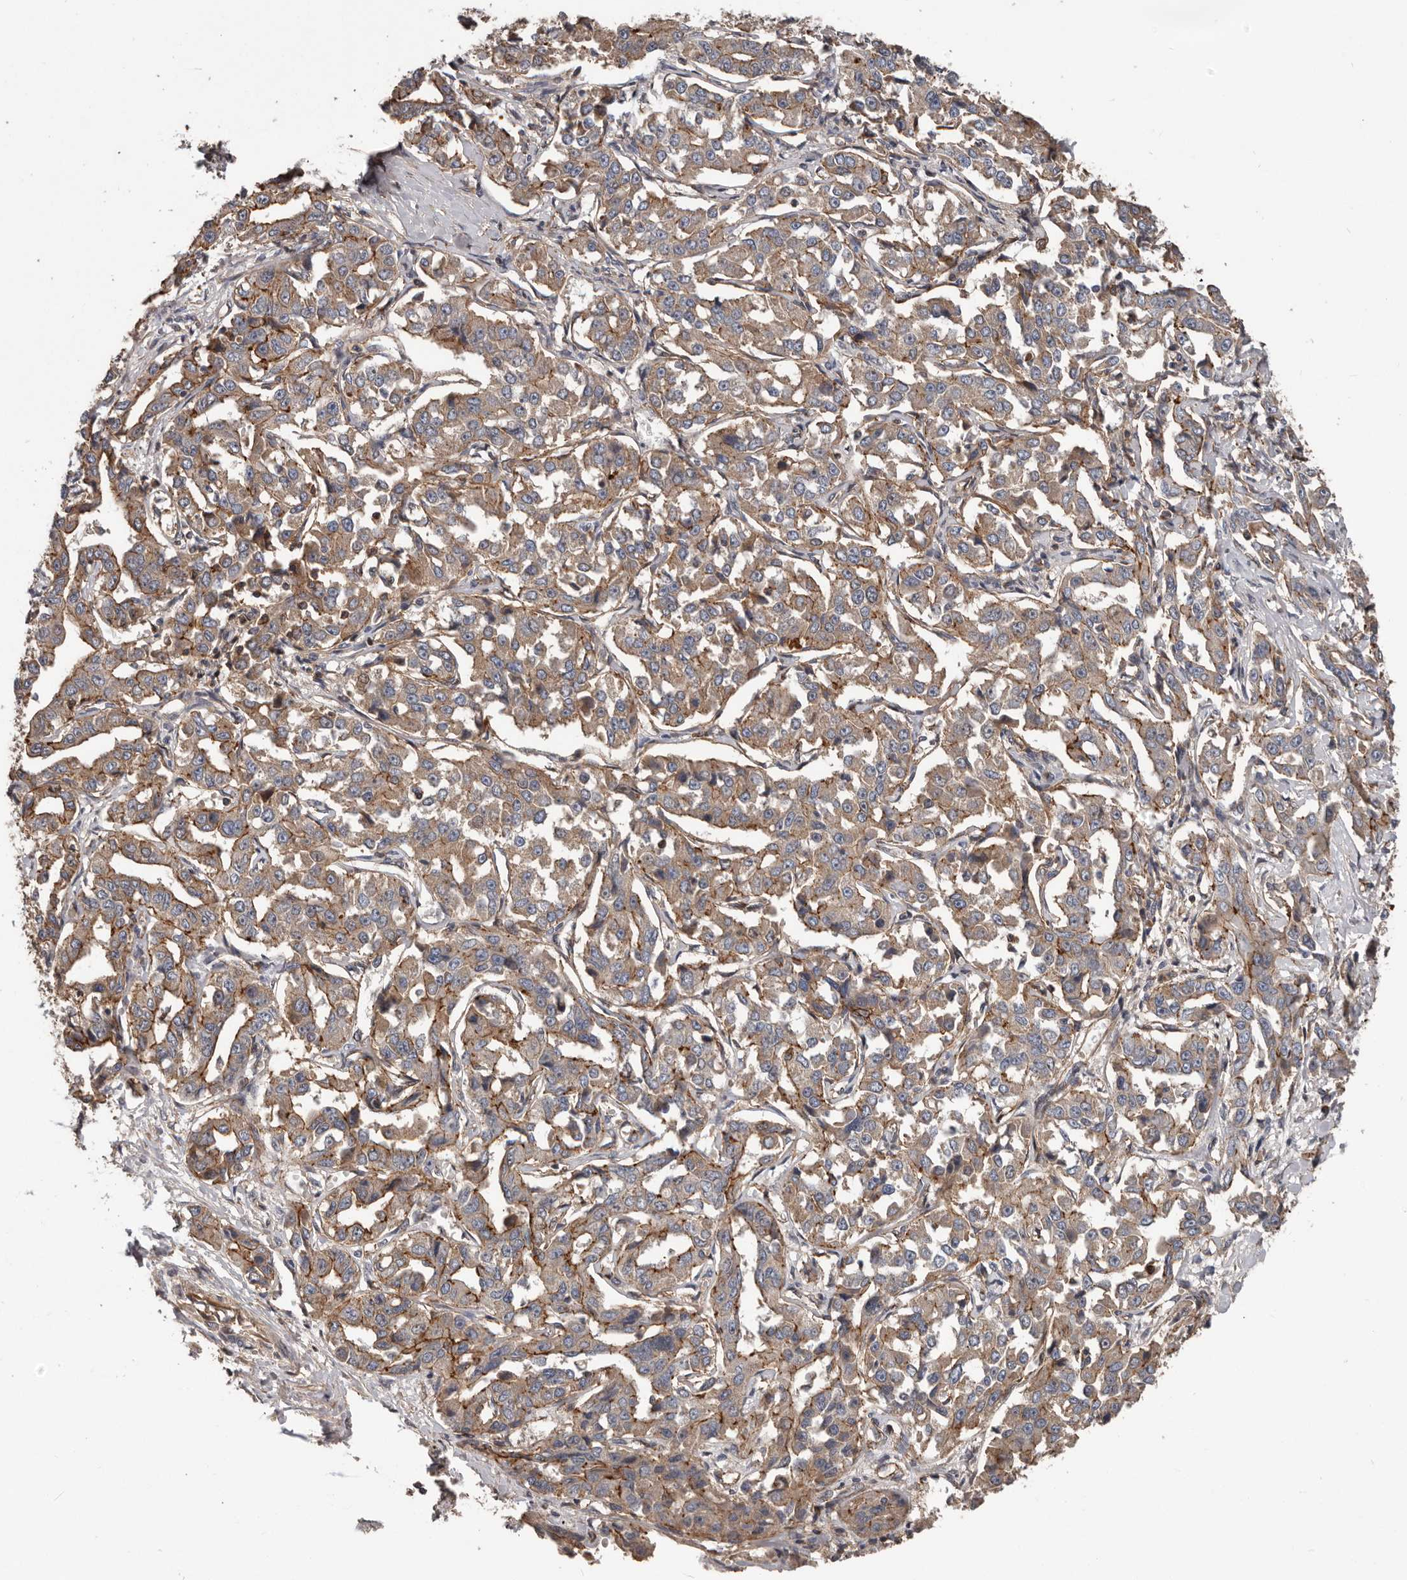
{"staining": {"intensity": "moderate", "quantity": ">75%", "location": "cytoplasmic/membranous"}, "tissue": "liver cancer", "cell_type": "Tumor cells", "image_type": "cancer", "snomed": [{"axis": "morphology", "description": "Cholangiocarcinoma"}, {"axis": "topography", "description": "Liver"}], "caption": "Immunohistochemical staining of liver cancer displays medium levels of moderate cytoplasmic/membranous protein expression in about >75% of tumor cells. (Brightfield microscopy of DAB IHC at high magnification).", "gene": "PNRC2", "patient": {"sex": "male", "age": 59}}